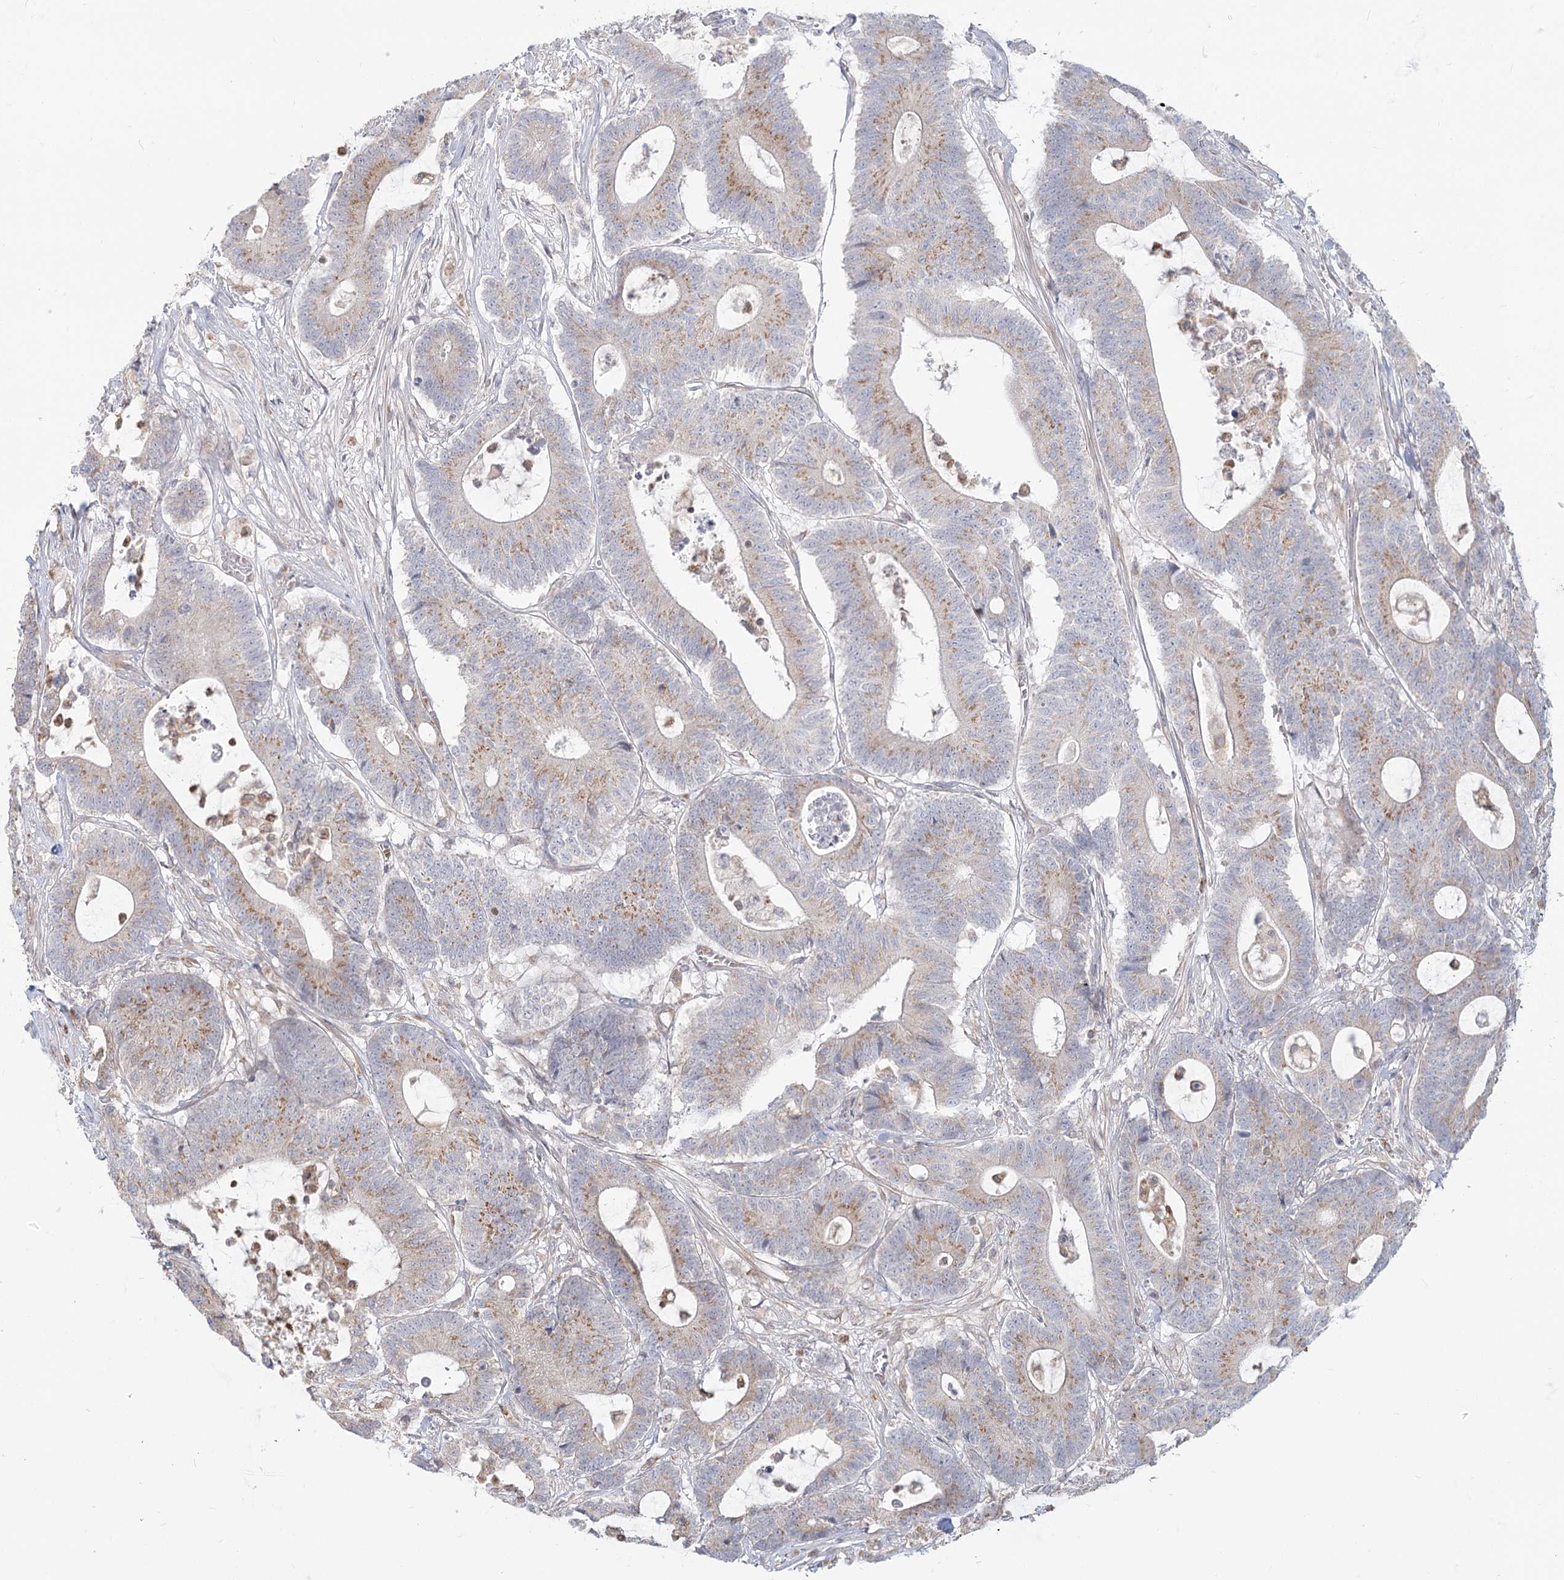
{"staining": {"intensity": "moderate", "quantity": "25%-75%", "location": "cytoplasmic/membranous"}, "tissue": "colorectal cancer", "cell_type": "Tumor cells", "image_type": "cancer", "snomed": [{"axis": "morphology", "description": "Adenocarcinoma, NOS"}, {"axis": "topography", "description": "Colon"}], "caption": "Colorectal adenocarcinoma stained with a protein marker exhibits moderate staining in tumor cells.", "gene": "MTMR3", "patient": {"sex": "female", "age": 84}}